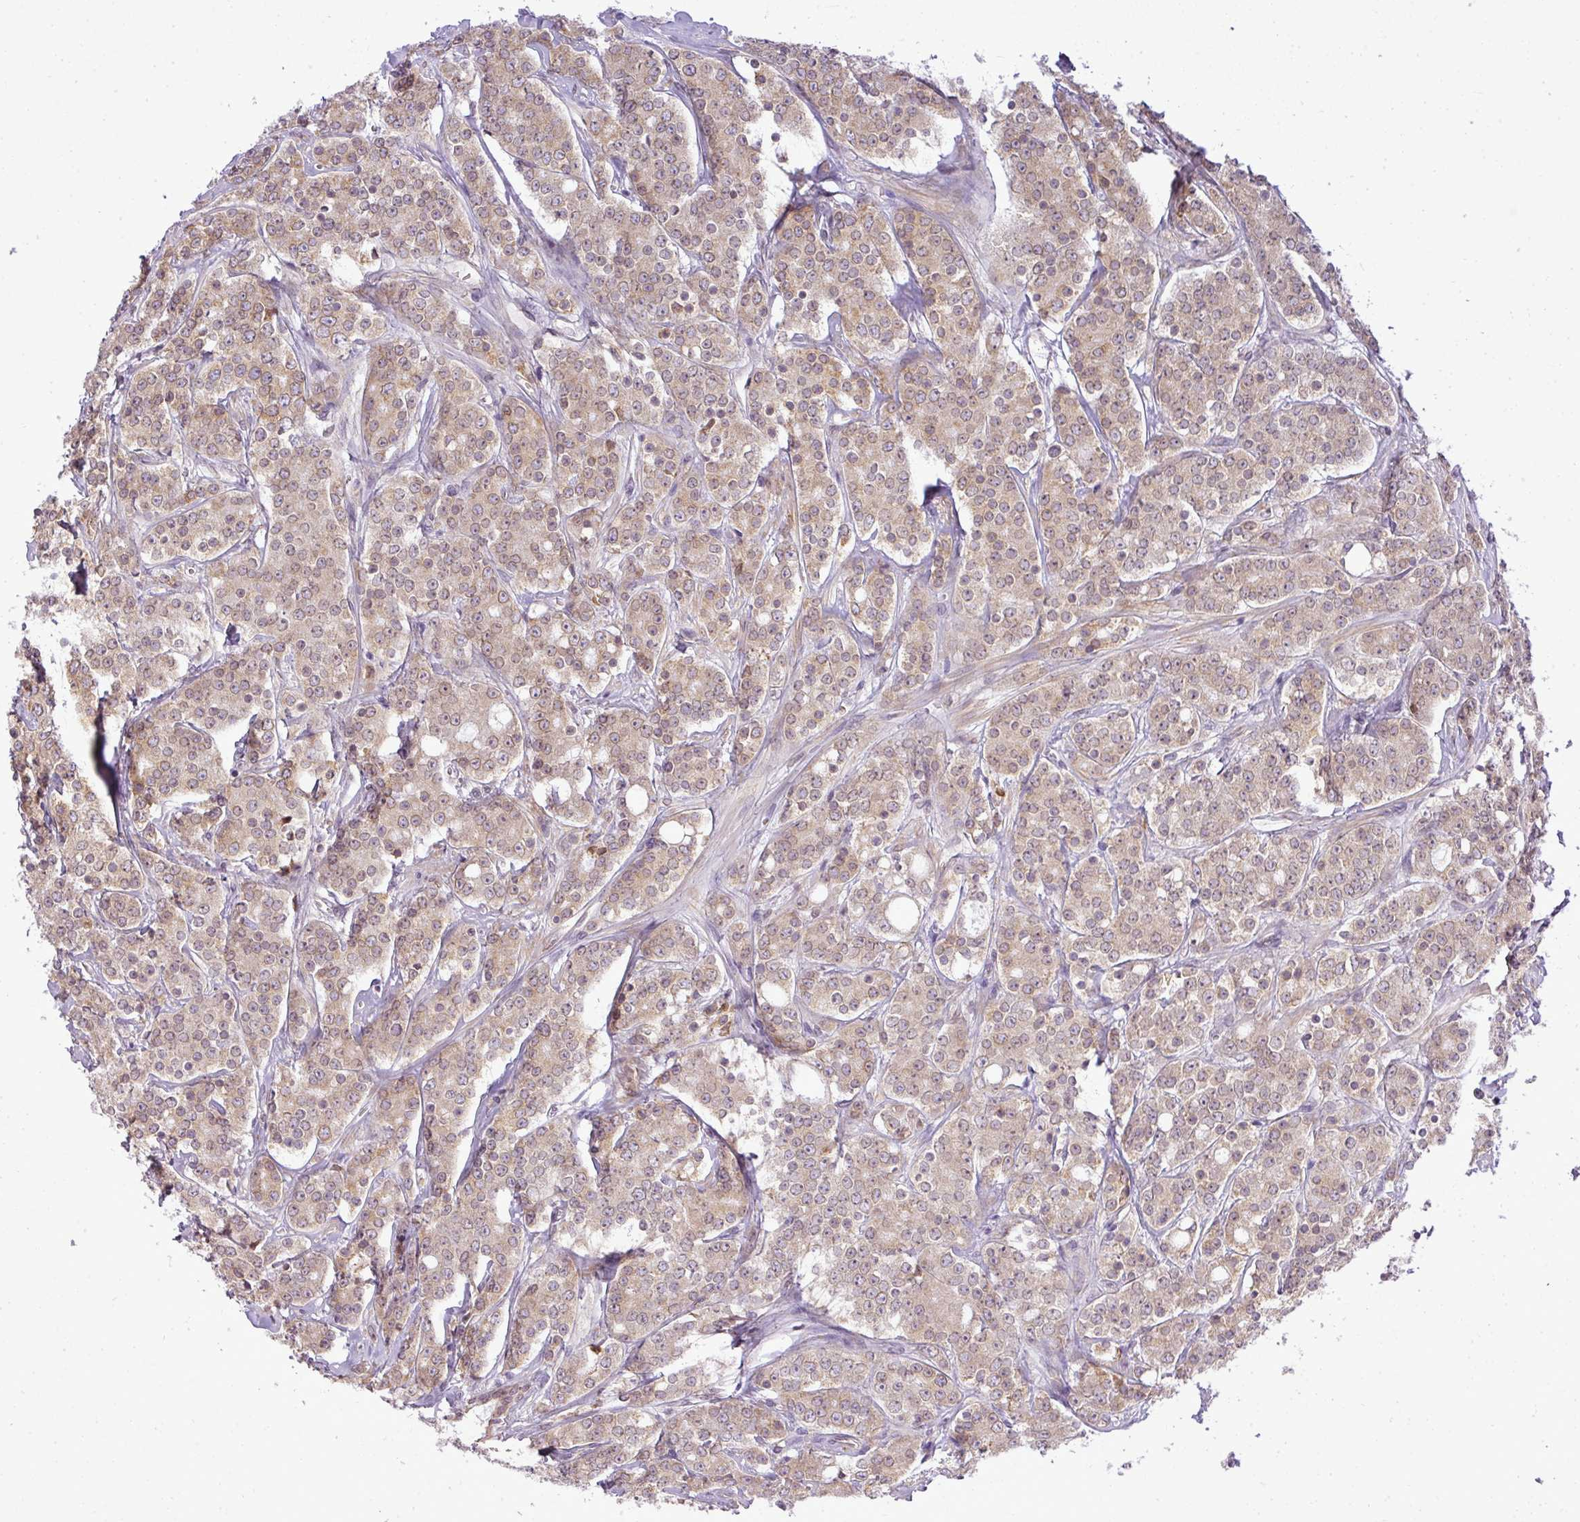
{"staining": {"intensity": "weak", "quantity": ">75%", "location": "cytoplasmic/membranous,nuclear"}, "tissue": "prostate cancer", "cell_type": "Tumor cells", "image_type": "cancer", "snomed": [{"axis": "morphology", "description": "Adenocarcinoma, High grade"}, {"axis": "topography", "description": "Prostate"}], "caption": "This image reveals immunohistochemistry staining of human adenocarcinoma (high-grade) (prostate), with low weak cytoplasmic/membranous and nuclear staining in about >75% of tumor cells.", "gene": "COX18", "patient": {"sex": "male", "age": 62}}